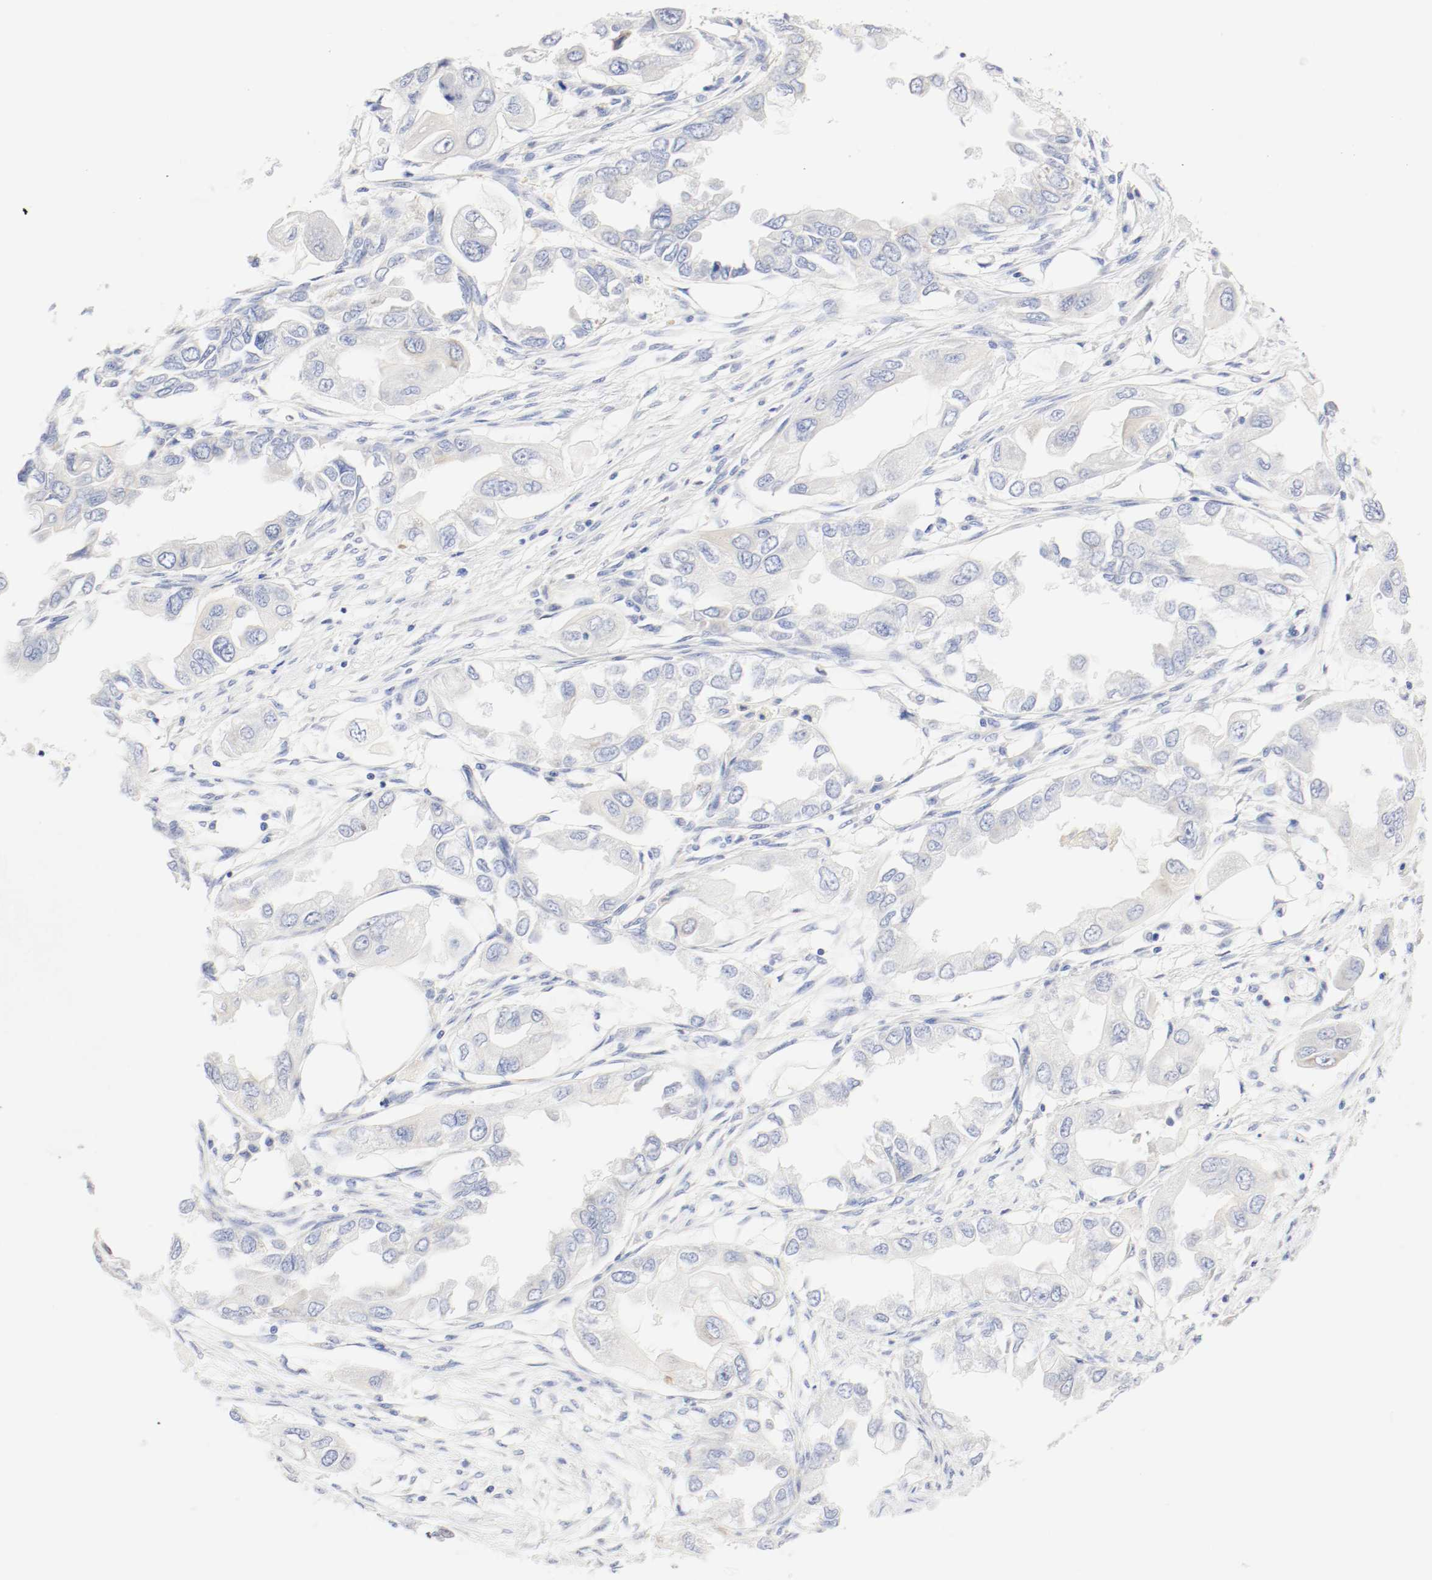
{"staining": {"intensity": "negative", "quantity": "none", "location": "none"}, "tissue": "endometrial cancer", "cell_type": "Tumor cells", "image_type": "cancer", "snomed": [{"axis": "morphology", "description": "Adenocarcinoma, NOS"}, {"axis": "topography", "description": "Endometrium"}], "caption": "DAB immunohistochemical staining of human adenocarcinoma (endometrial) demonstrates no significant expression in tumor cells. The staining was performed using DAB to visualize the protein expression in brown, while the nuclei were stained in blue with hematoxylin (Magnification: 20x).", "gene": "GIT1", "patient": {"sex": "female", "age": 67}}